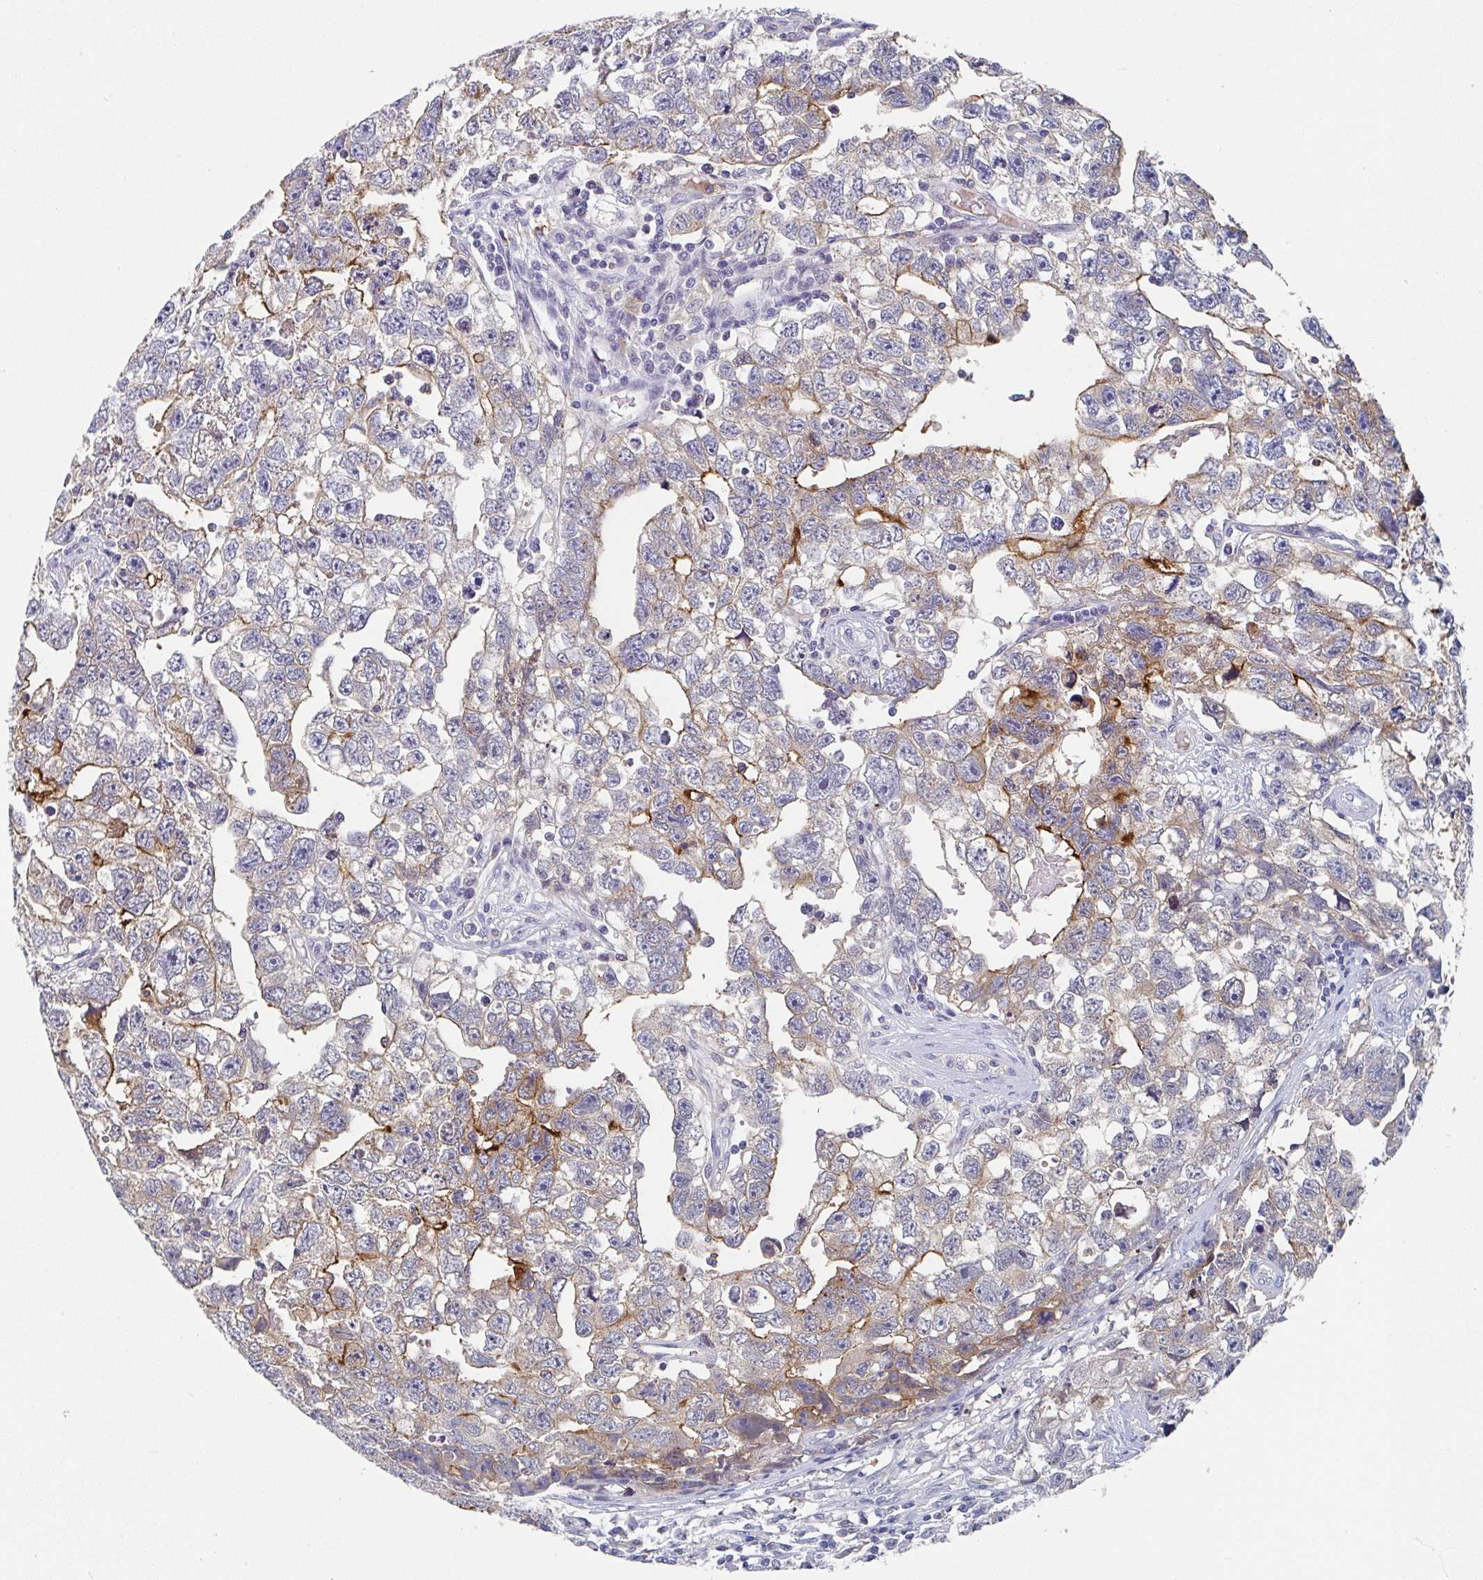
{"staining": {"intensity": "moderate", "quantity": "<25%", "location": "cytoplasmic/membranous"}, "tissue": "testis cancer", "cell_type": "Tumor cells", "image_type": "cancer", "snomed": [{"axis": "morphology", "description": "Carcinoma, Embryonal, NOS"}, {"axis": "topography", "description": "Testis"}], "caption": "Immunohistochemical staining of testis embryonal carcinoma demonstrates low levels of moderate cytoplasmic/membranous protein staining in about <25% of tumor cells. The protein of interest is stained brown, and the nuclei are stained in blue (DAB (3,3'-diaminobenzidine) IHC with brightfield microscopy, high magnification).", "gene": "TNFRSF8", "patient": {"sex": "male", "age": 22}}